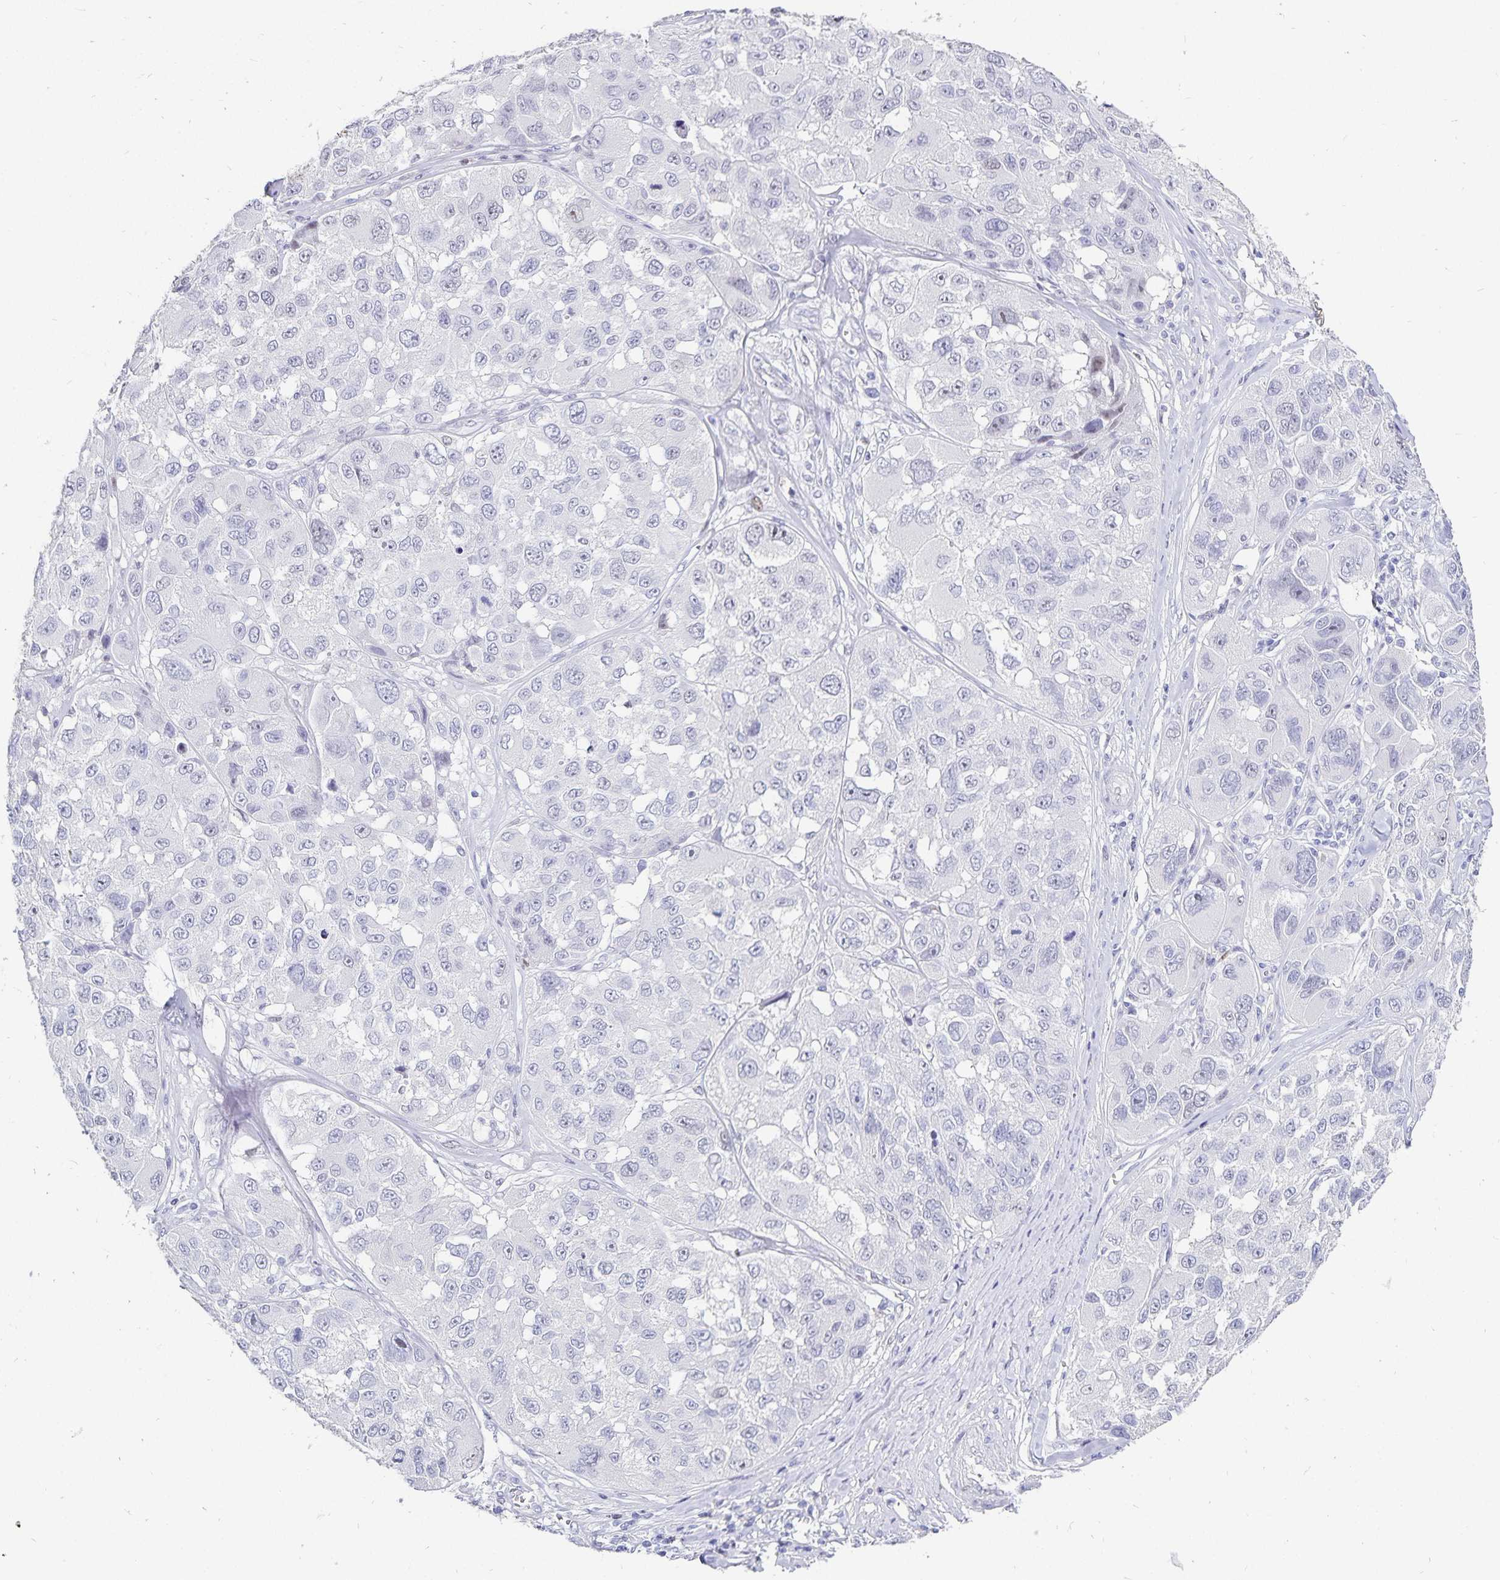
{"staining": {"intensity": "negative", "quantity": "none", "location": "none"}, "tissue": "melanoma", "cell_type": "Tumor cells", "image_type": "cancer", "snomed": [{"axis": "morphology", "description": "Malignant melanoma, NOS"}, {"axis": "topography", "description": "Skin"}], "caption": "This is an immunohistochemistry (IHC) photomicrograph of melanoma. There is no expression in tumor cells.", "gene": "HMGB3", "patient": {"sex": "female", "age": 66}}